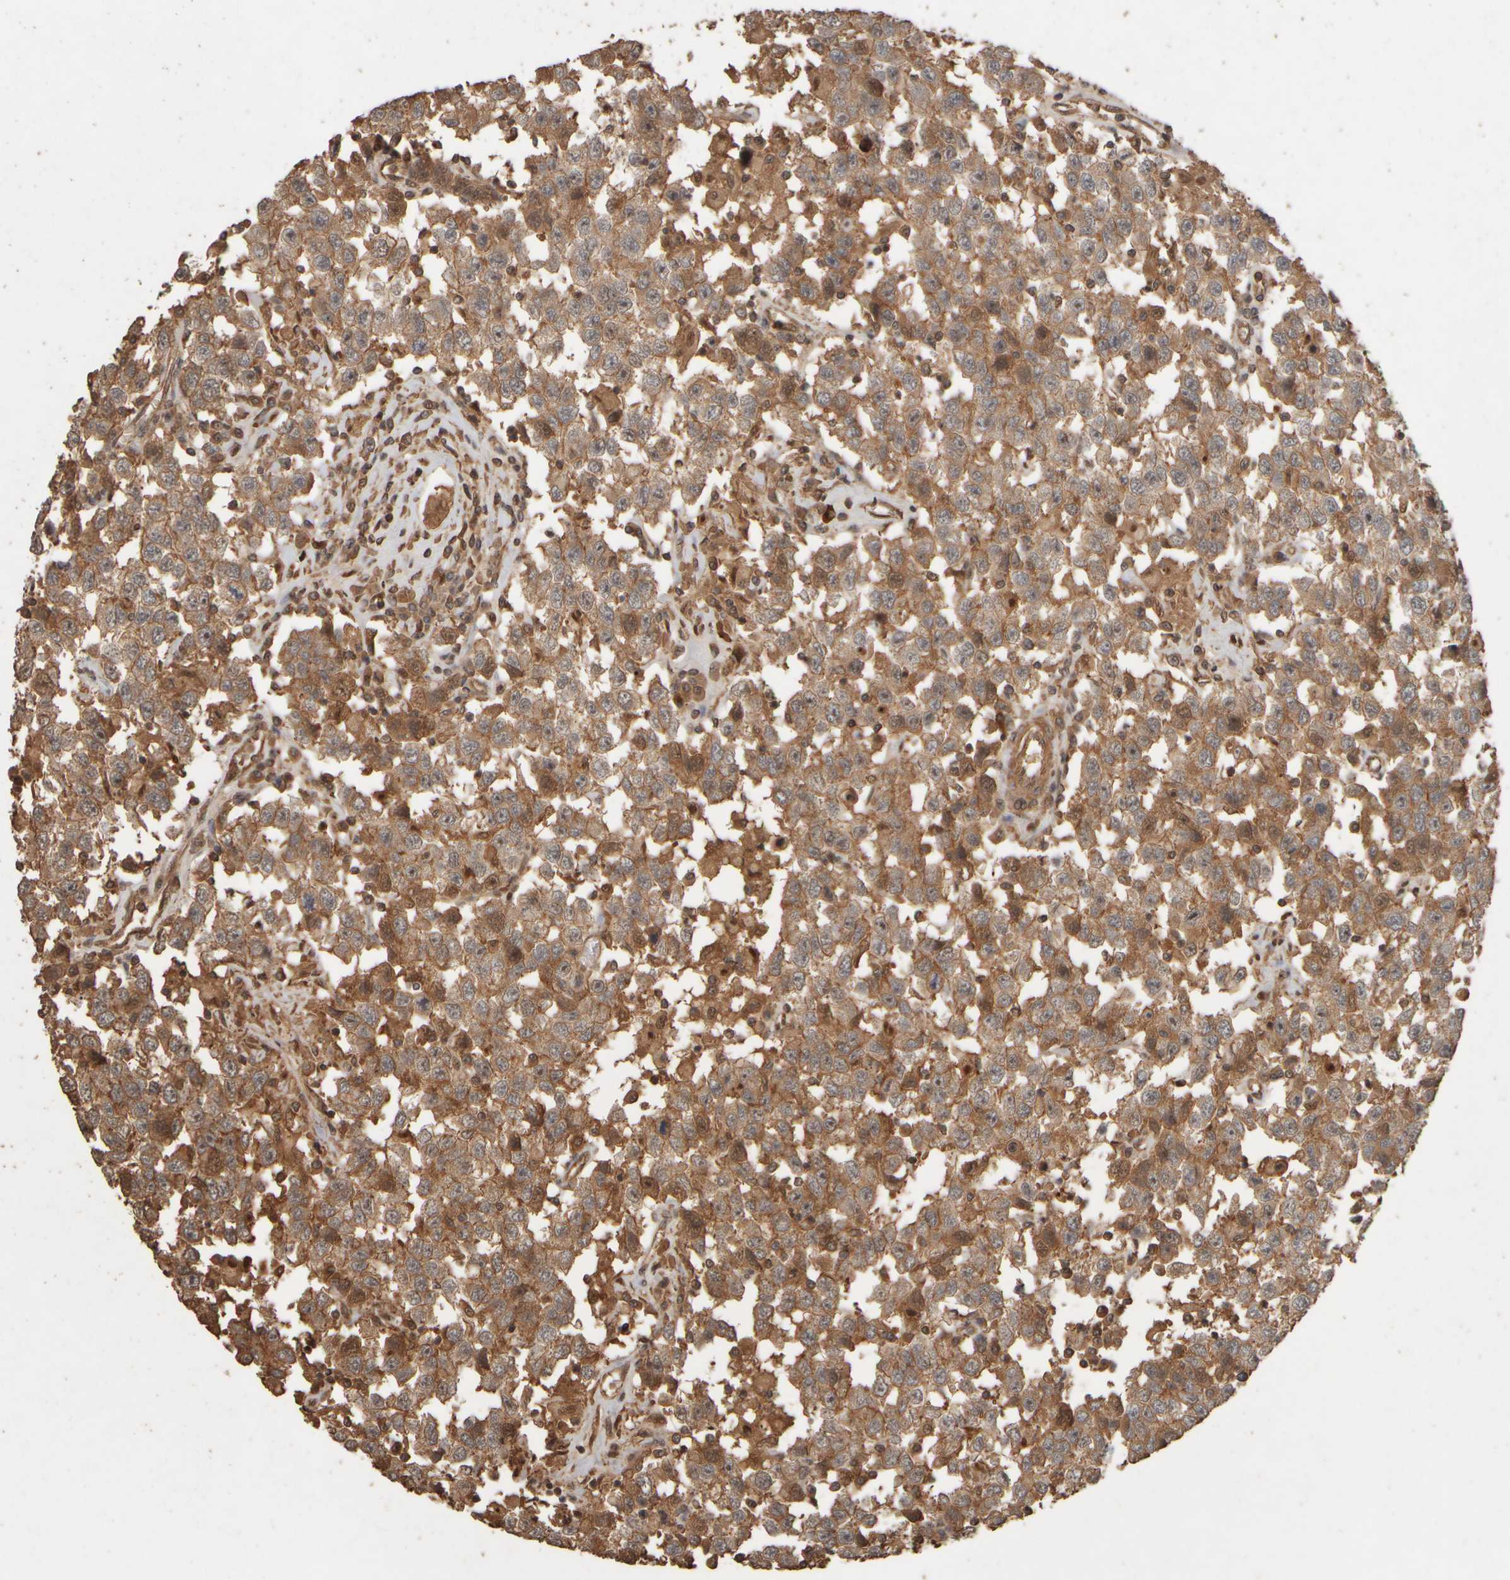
{"staining": {"intensity": "moderate", "quantity": ">75%", "location": "cytoplasmic/membranous,nuclear"}, "tissue": "testis cancer", "cell_type": "Tumor cells", "image_type": "cancer", "snomed": [{"axis": "morphology", "description": "Seminoma, NOS"}, {"axis": "topography", "description": "Testis"}], "caption": "Protein staining shows moderate cytoplasmic/membranous and nuclear expression in approximately >75% of tumor cells in seminoma (testis). (DAB IHC, brown staining for protein, blue staining for nuclei).", "gene": "SPHK1", "patient": {"sex": "male", "age": 41}}